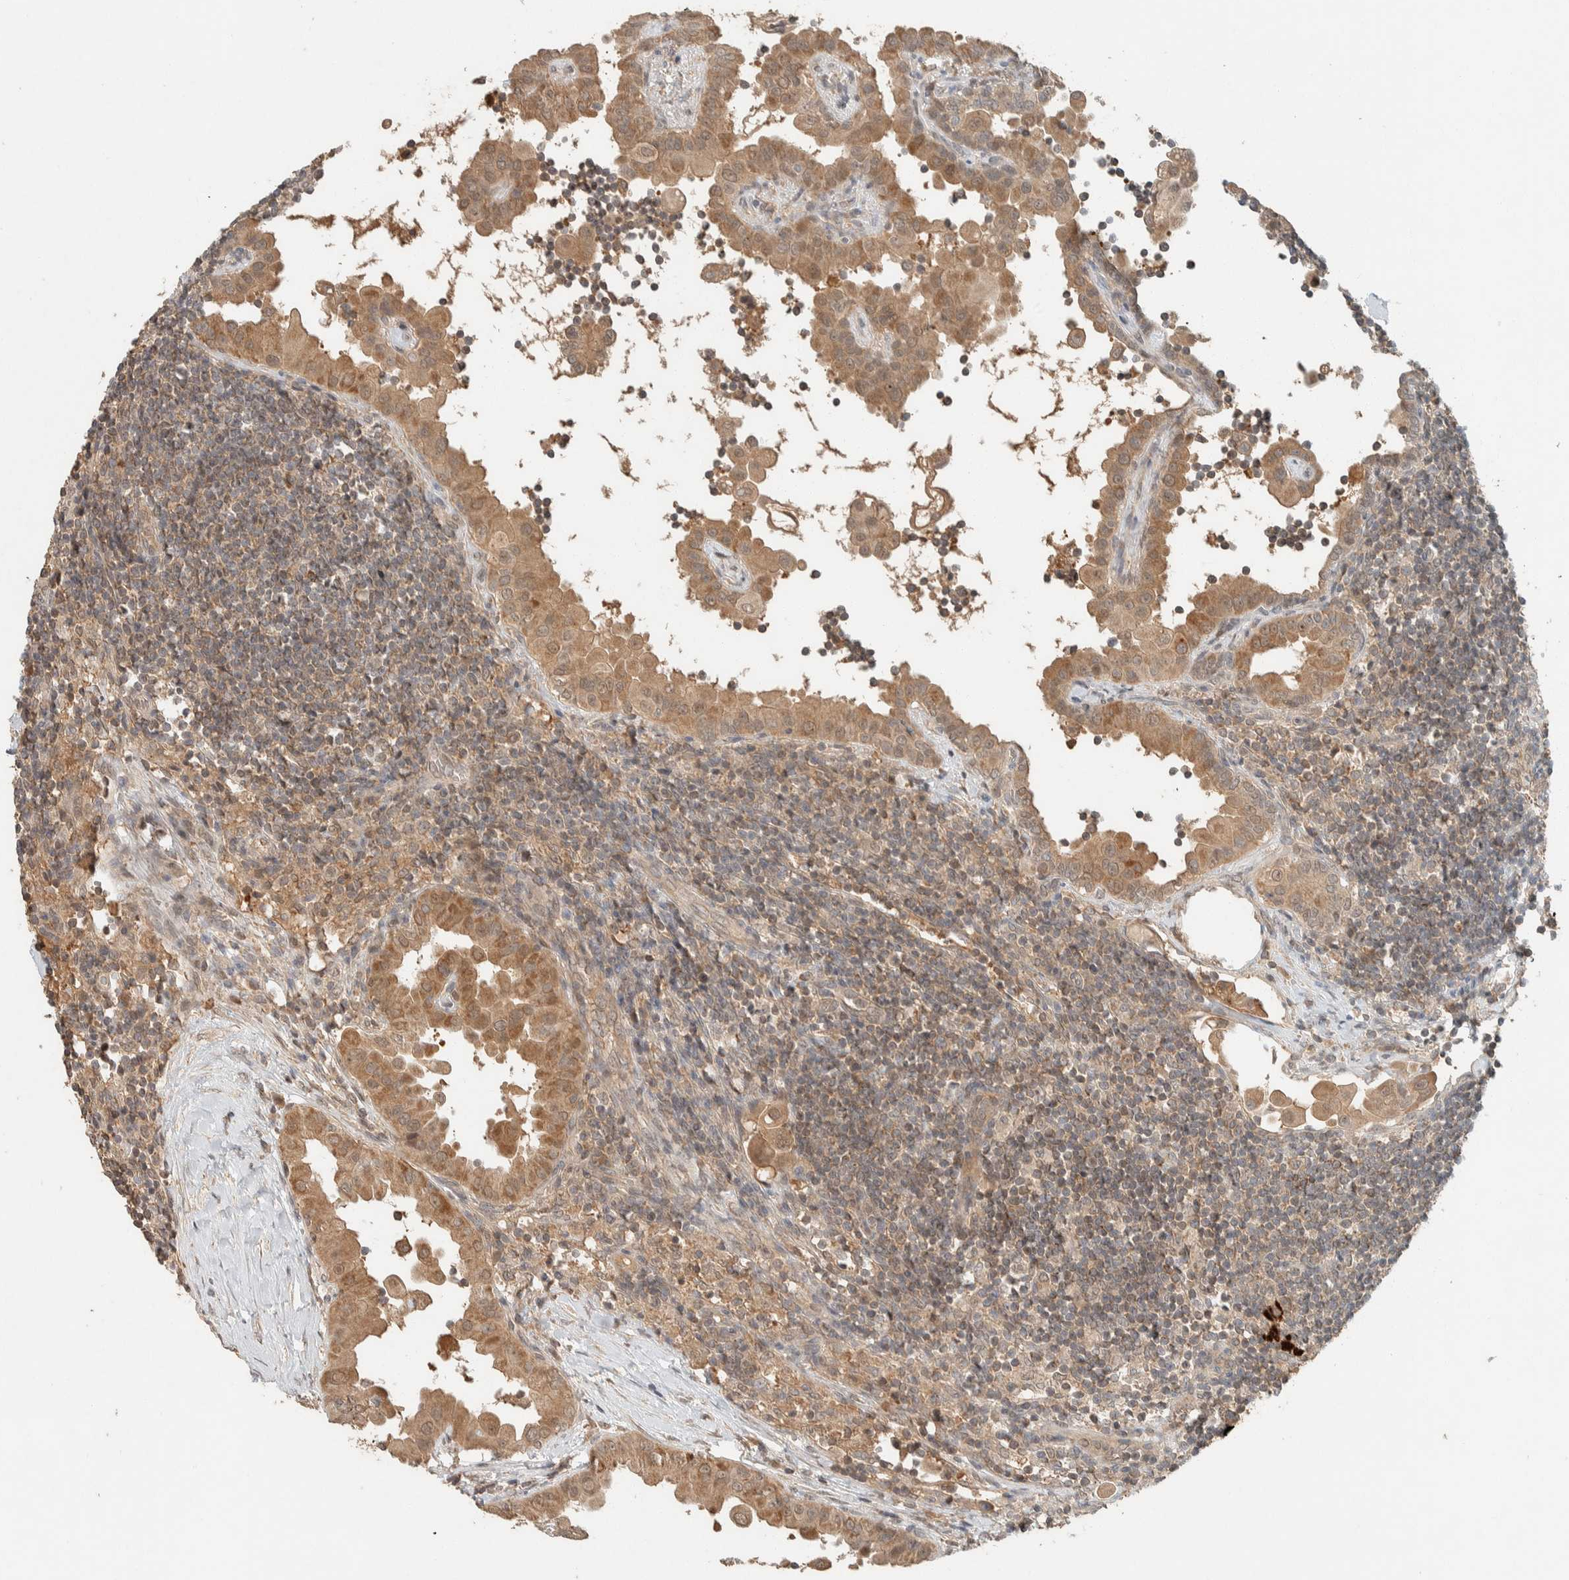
{"staining": {"intensity": "moderate", "quantity": ">75%", "location": "cytoplasmic/membranous,nuclear"}, "tissue": "thyroid cancer", "cell_type": "Tumor cells", "image_type": "cancer", "snomed": [{"axis": "morphology", "description": "Papillary adenocarcinoma, NOS"}, {"axis": "topography", "description": "Thyroid gland"}], "caption": "Immunohistochemistry histopathology image of human papillary adenocarcinoma (thyroid) stained for a protein (brown), which demonstrates medium levels of moderate cytoplasmic/membranous and nuclear staining in about >75% of tumor cells.", "gene": "ZNF567", "patient": {"sex": "male", "age": 33}}